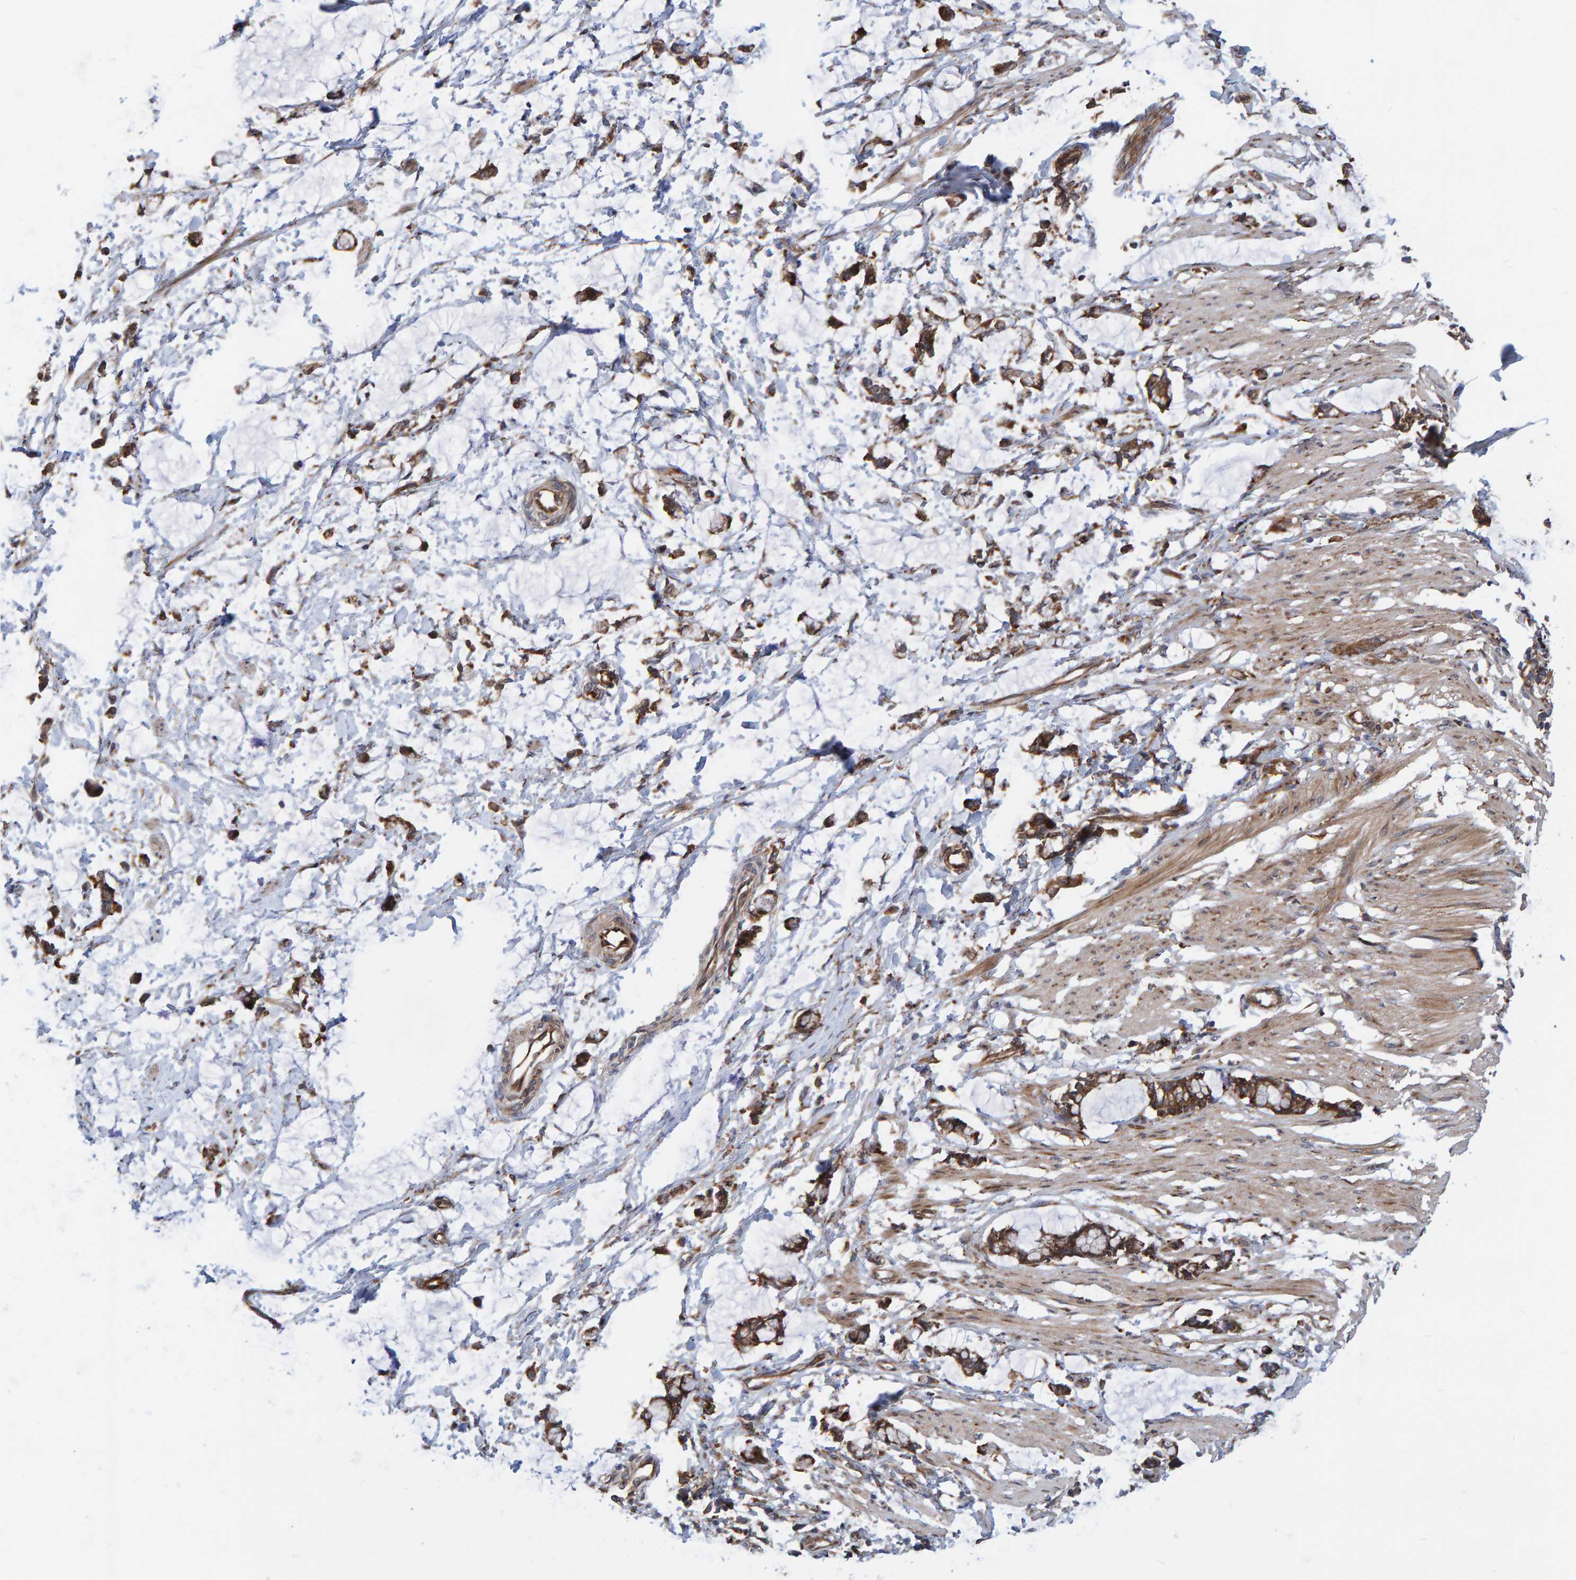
{"staining": {"intensity": "moderate", "quantity": ">75%", "location": "cytoplasmic/membranous"}, "tissue": "smooth muscle", "cell_type": "Smooth muscle cells", "image_type": "normal", "snomed": [{"axis": "morphology", "description": "Normal tissue, NOS"}, {"axis": "morphology", "description": "Adenocarcinoma, NOS"}, {"axis": "topography", "description": "Smooth muscle"}, {"axis": "topography", "description": "Colon"}], "caption": "Immunohistochemical staining of normal smooth muscle shows moderate cytoplasmic/membranous protein expression in approximately >75% of smooth muscle cells. (DAB (3,3'-diaminobenzidine) IHC with brightfield microscopy, high magnification).", "gene": "KIAA0753", "patient": {"sex": "male", "age": 14}}